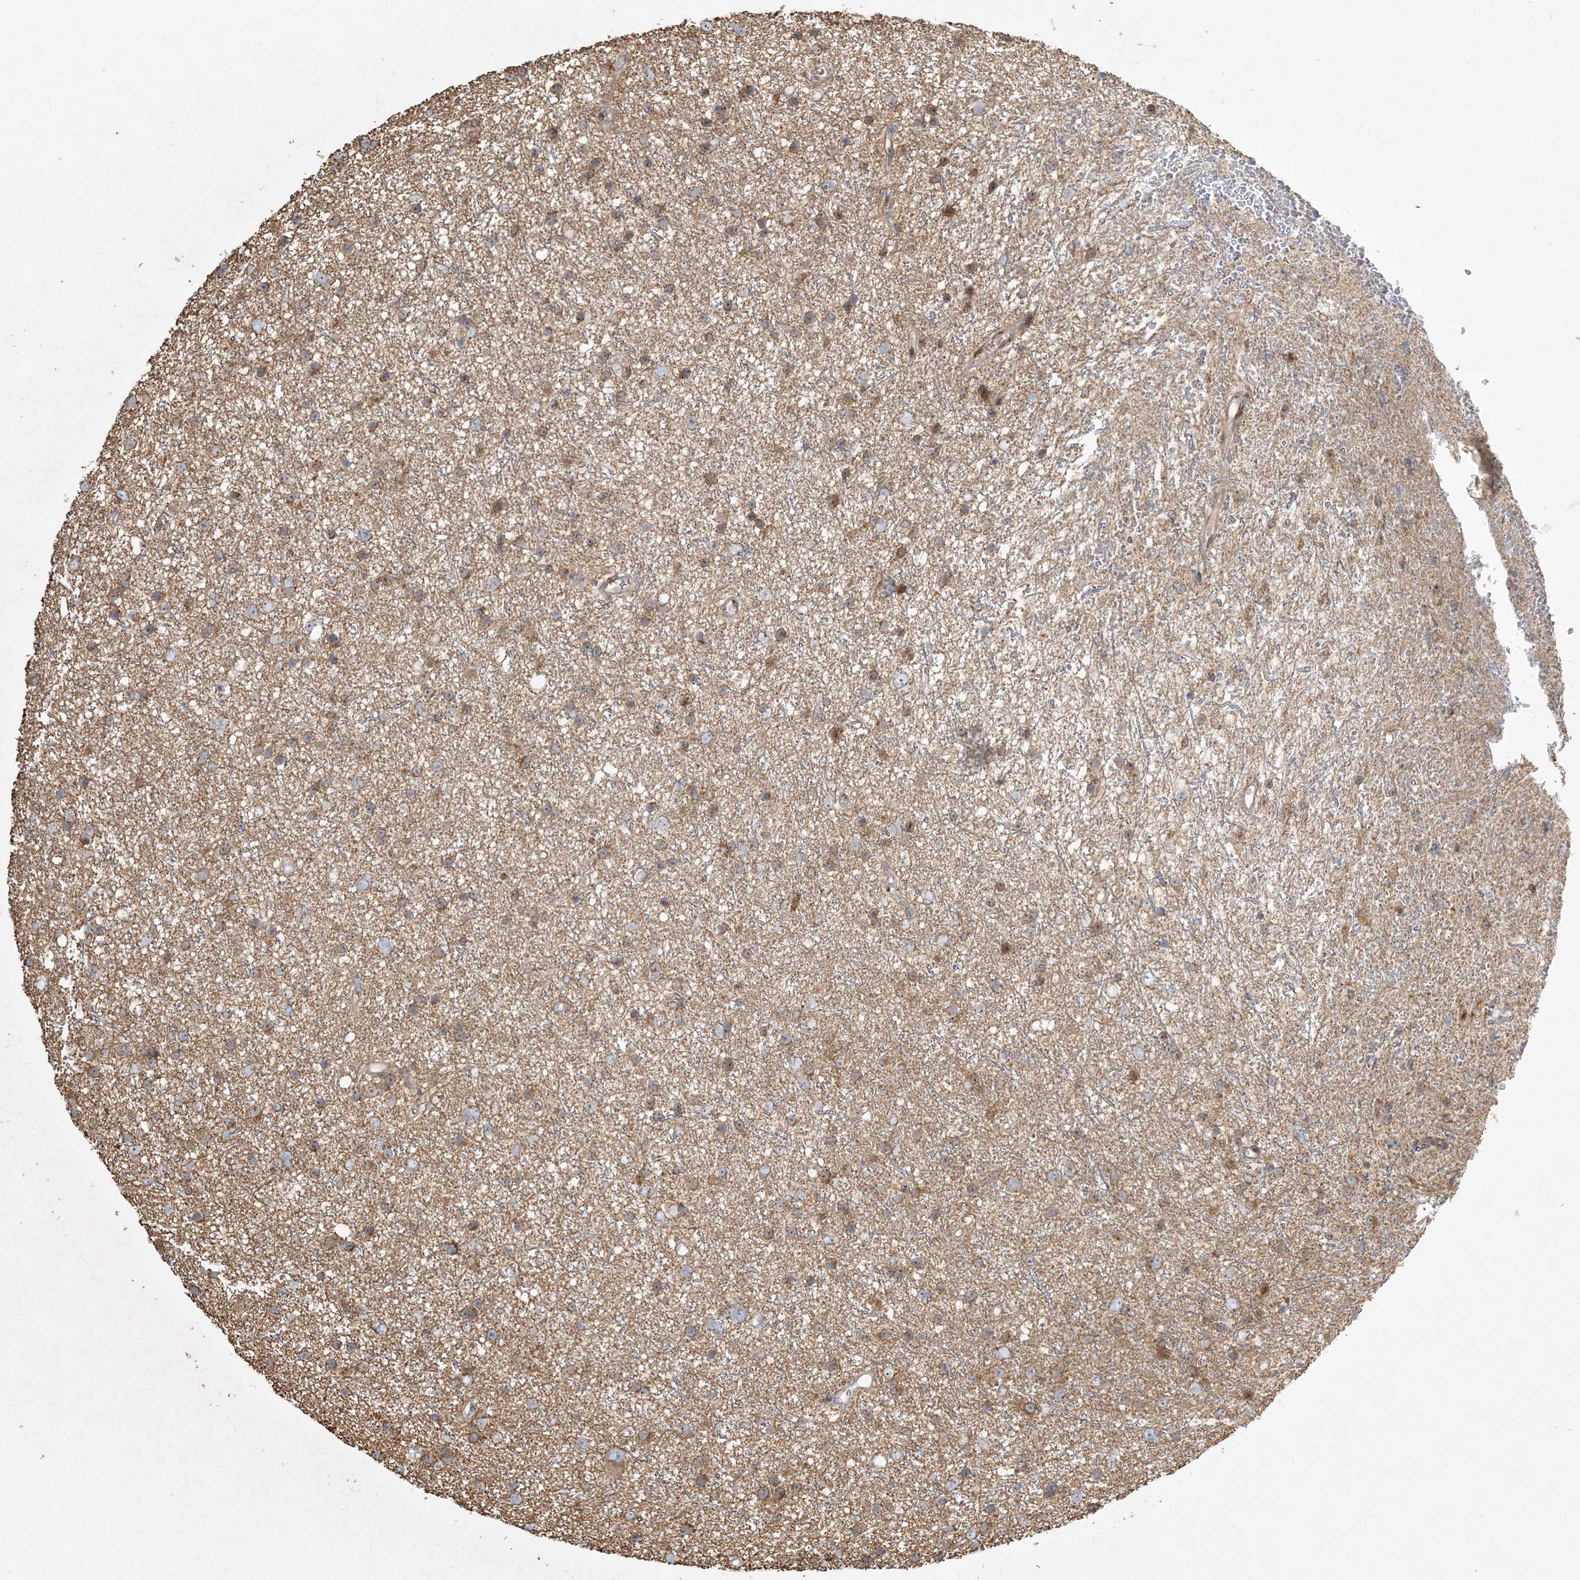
{"staining": {"intensity": "moderate", "quantity": "<25%", "location": "cytoplasmic/membranous"}, "tissue": "glioma", "cell_type": "Tumor cells", "image_type": "cancer", "snomed": [{"axis": "morphology", "description": "Glioma, malignant, Low grade"}, {"axis": "topography", "description": "Cerebral cortex"}], "caption": "A high-resolution micrograph shows immunohistochemistry (IHC) staining of glioma, which reveals moderate cytoplasmic/membranous staining in about <25% of tumor cells.", "gene": "AP1AR", "patient": {"sex": "female", "age": 39}}